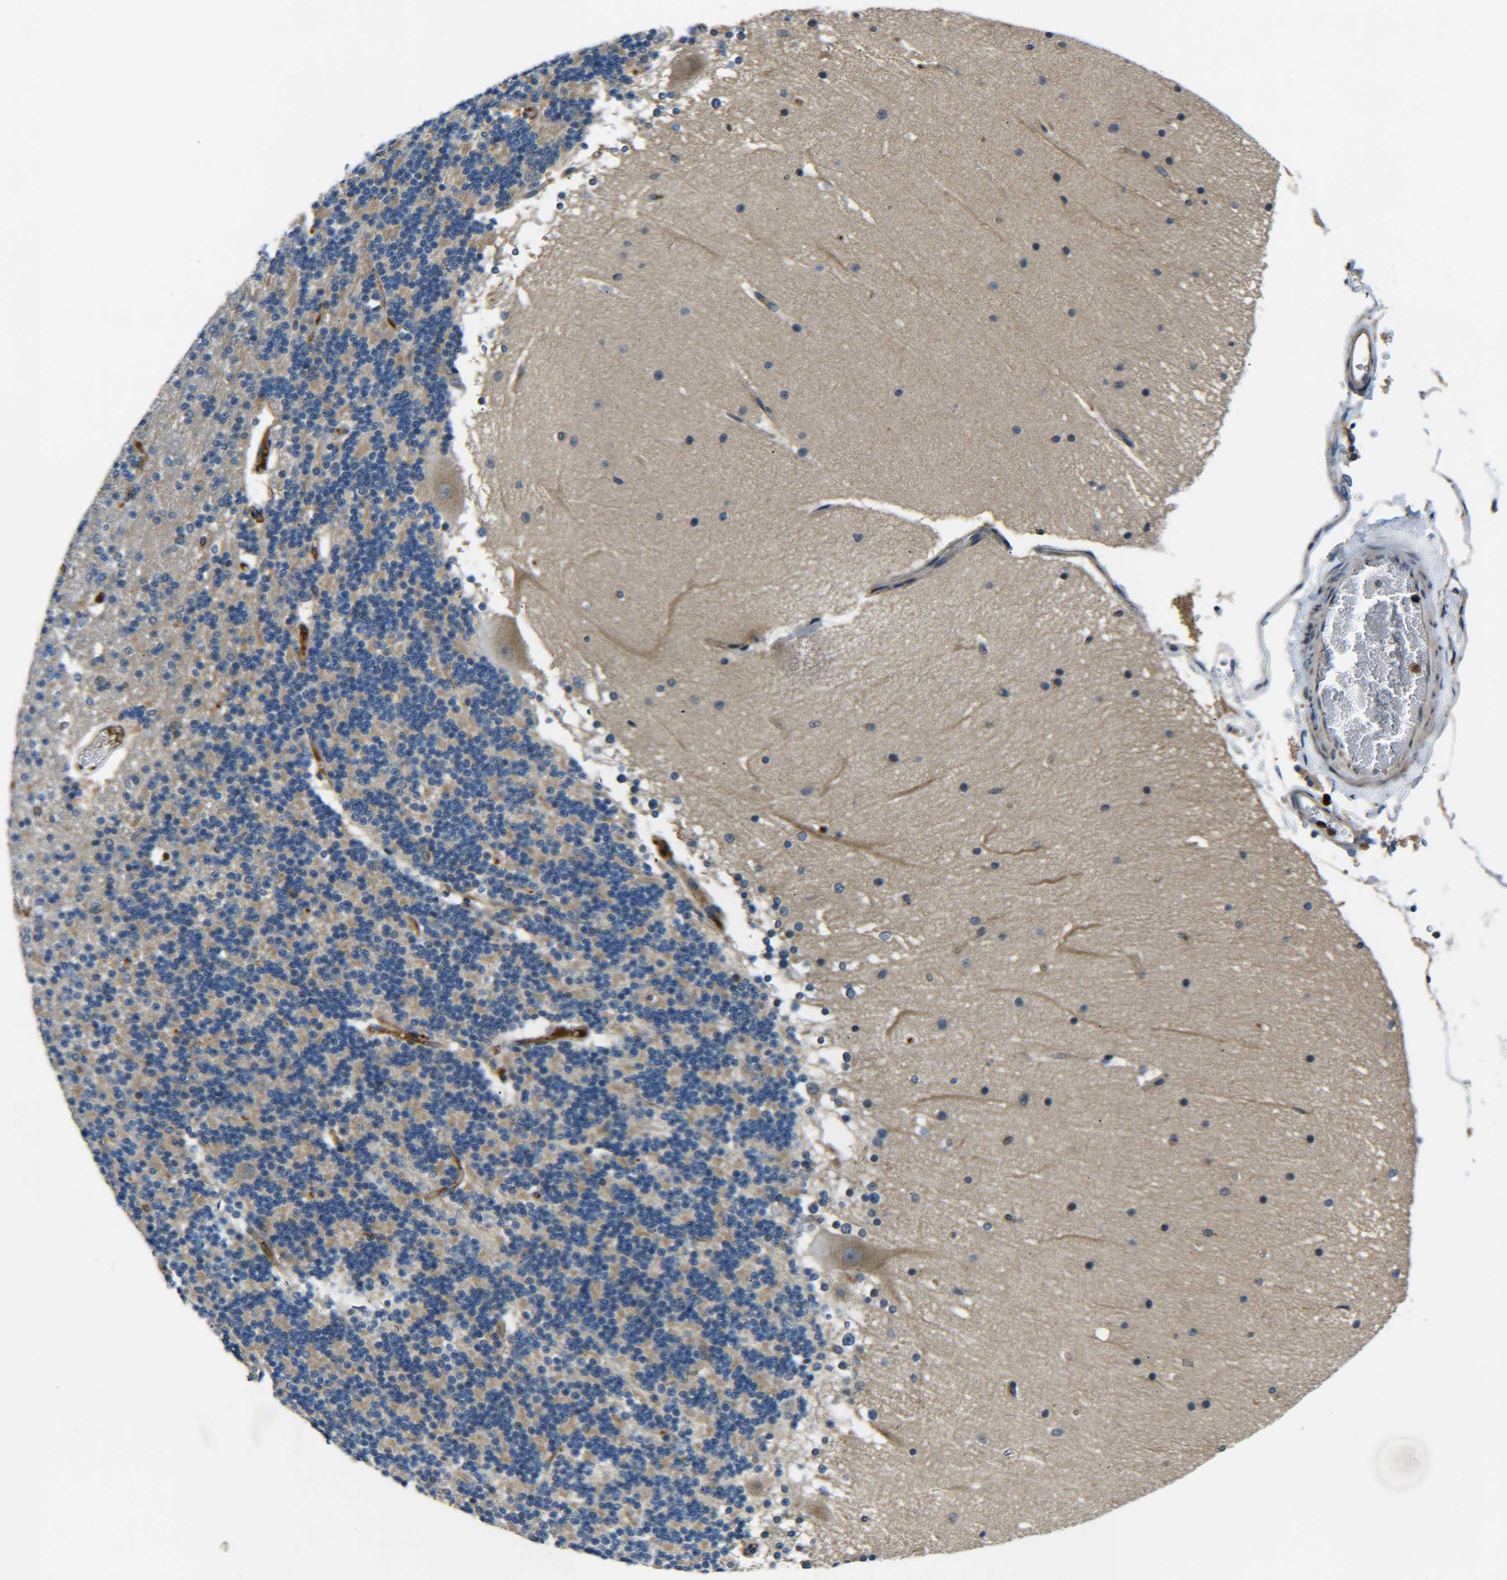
{"staining": {"intensity": "weak", "quantity": "25%-75%", "location": "cytoplasmic/membranous"}, "tissue": "cerebellum", "cell_type": "Cells in granular layer", "image_type": "normal", "snomed": [{"axis": "morphology", "description": "Normal tissue, NOS"}, {"axis": "topography", "description": "Cerebellum"}], "caption": "Immunohistochemical staining of benign human cerebellum demonstrates low levels of weak cytoplasmic/membranous positivity in about 25%-75% of cells in granular layer. (DAB (3,3'-diaminobenzidine) = brown stain, brightfield microscopy at high magnification).", "gene": "RAB1B", "patient": {"sex": "female", "age": 19}}